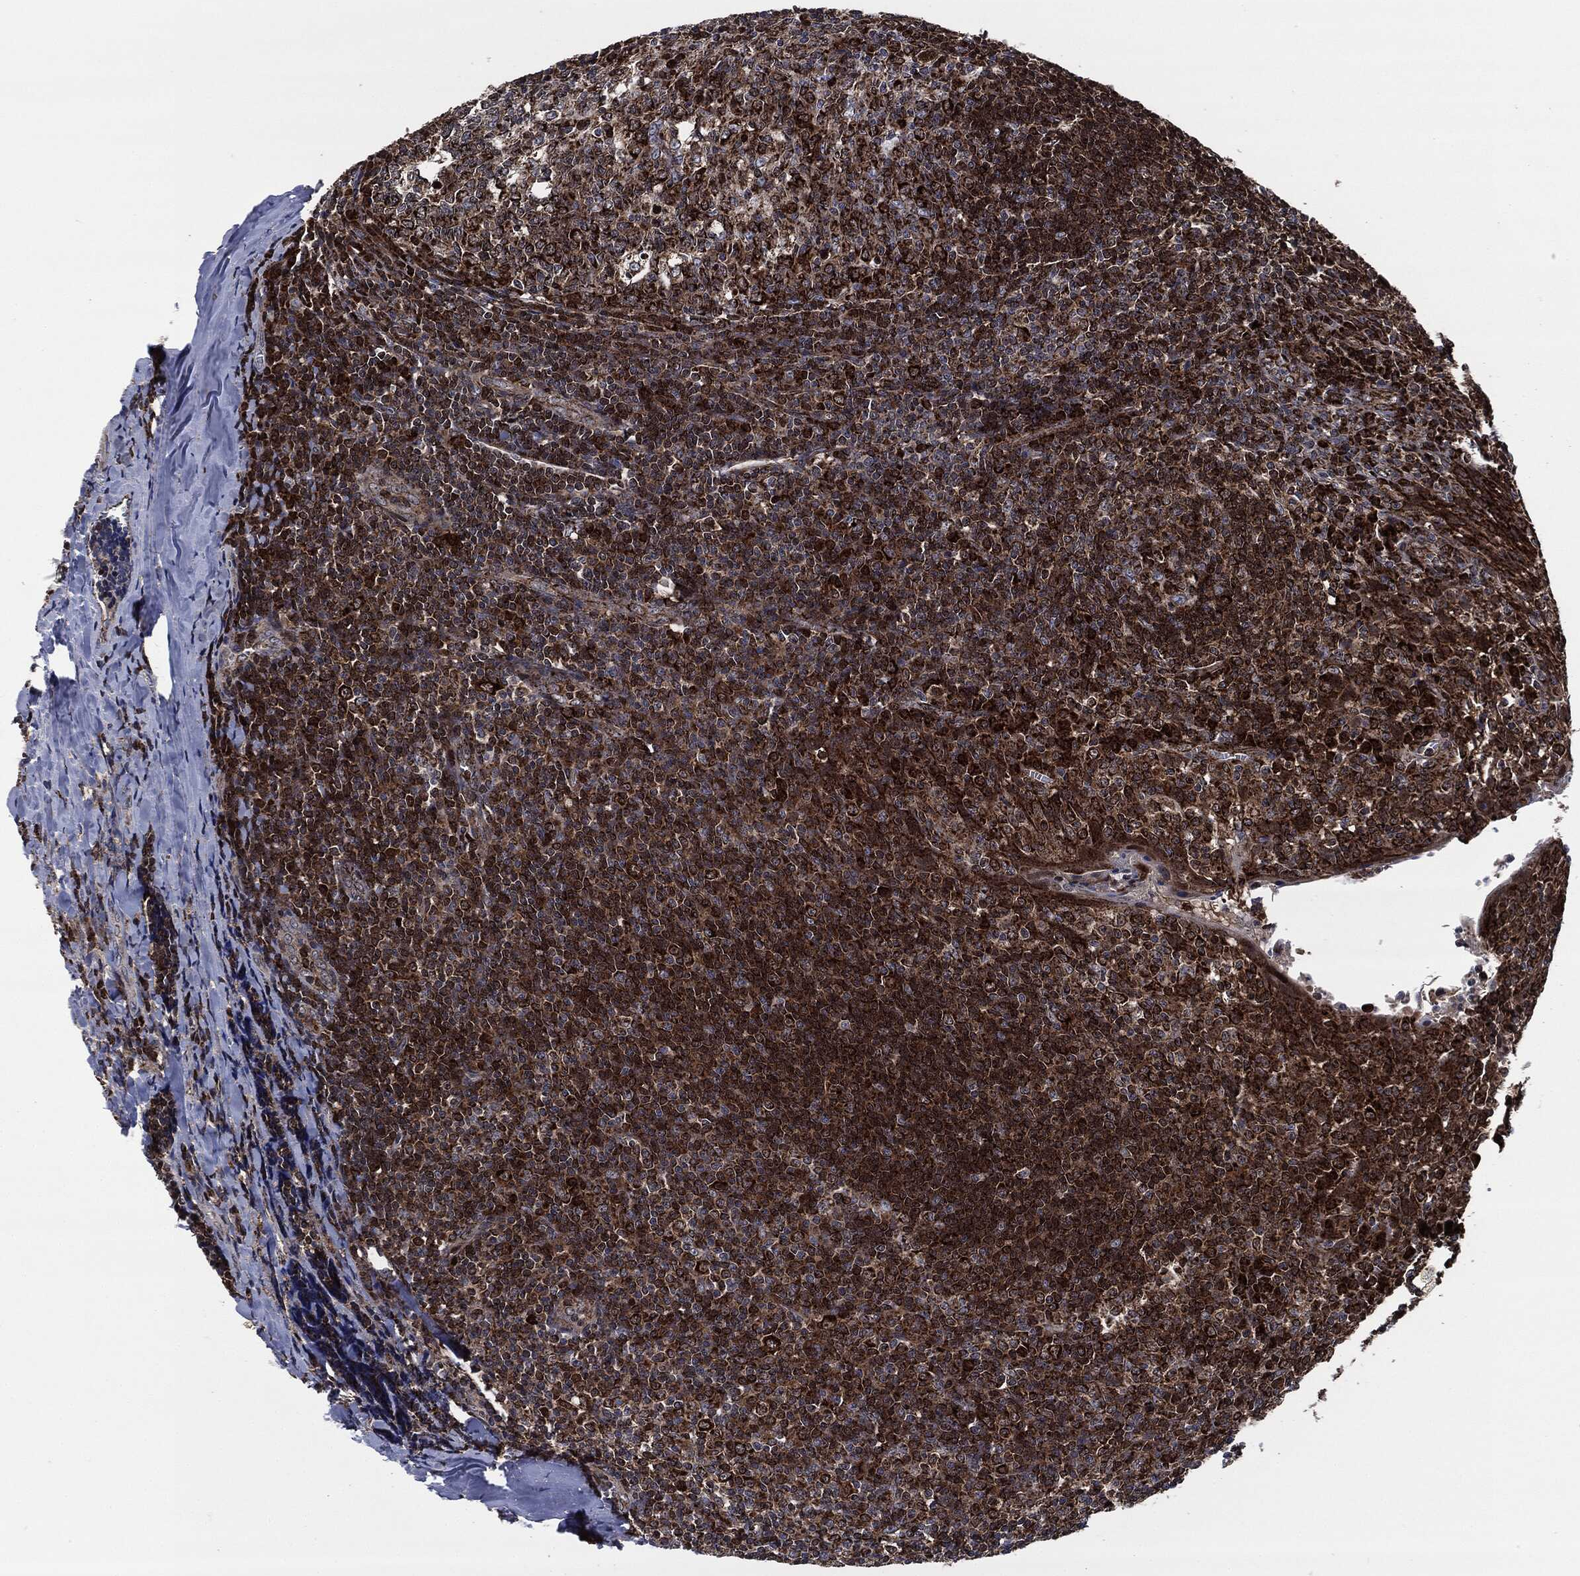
{"staining": {"intensity": "strong", "quantity": ">75%", "location": "cytoplasmic/membranous"}, "tissue": "tonsil", "cell_type": "Germinal center cells", "image_type": "normal", "snomed": [{"axis": "morphology", "description": "Normal tissue, NOS"}, {"axis": "topography", "description": "Tonsil"}], "caption": "DAB immunohistochemical staining of normal tonsil displays strong cytoplasmic/membranous protein positivity in about >75% of germinal center cells. Immunohistochemistry stains the protein of interest in brown and the nuclei are stained blue.", "gene": "FH", "patient": {"sex": "male", "age": 20}}